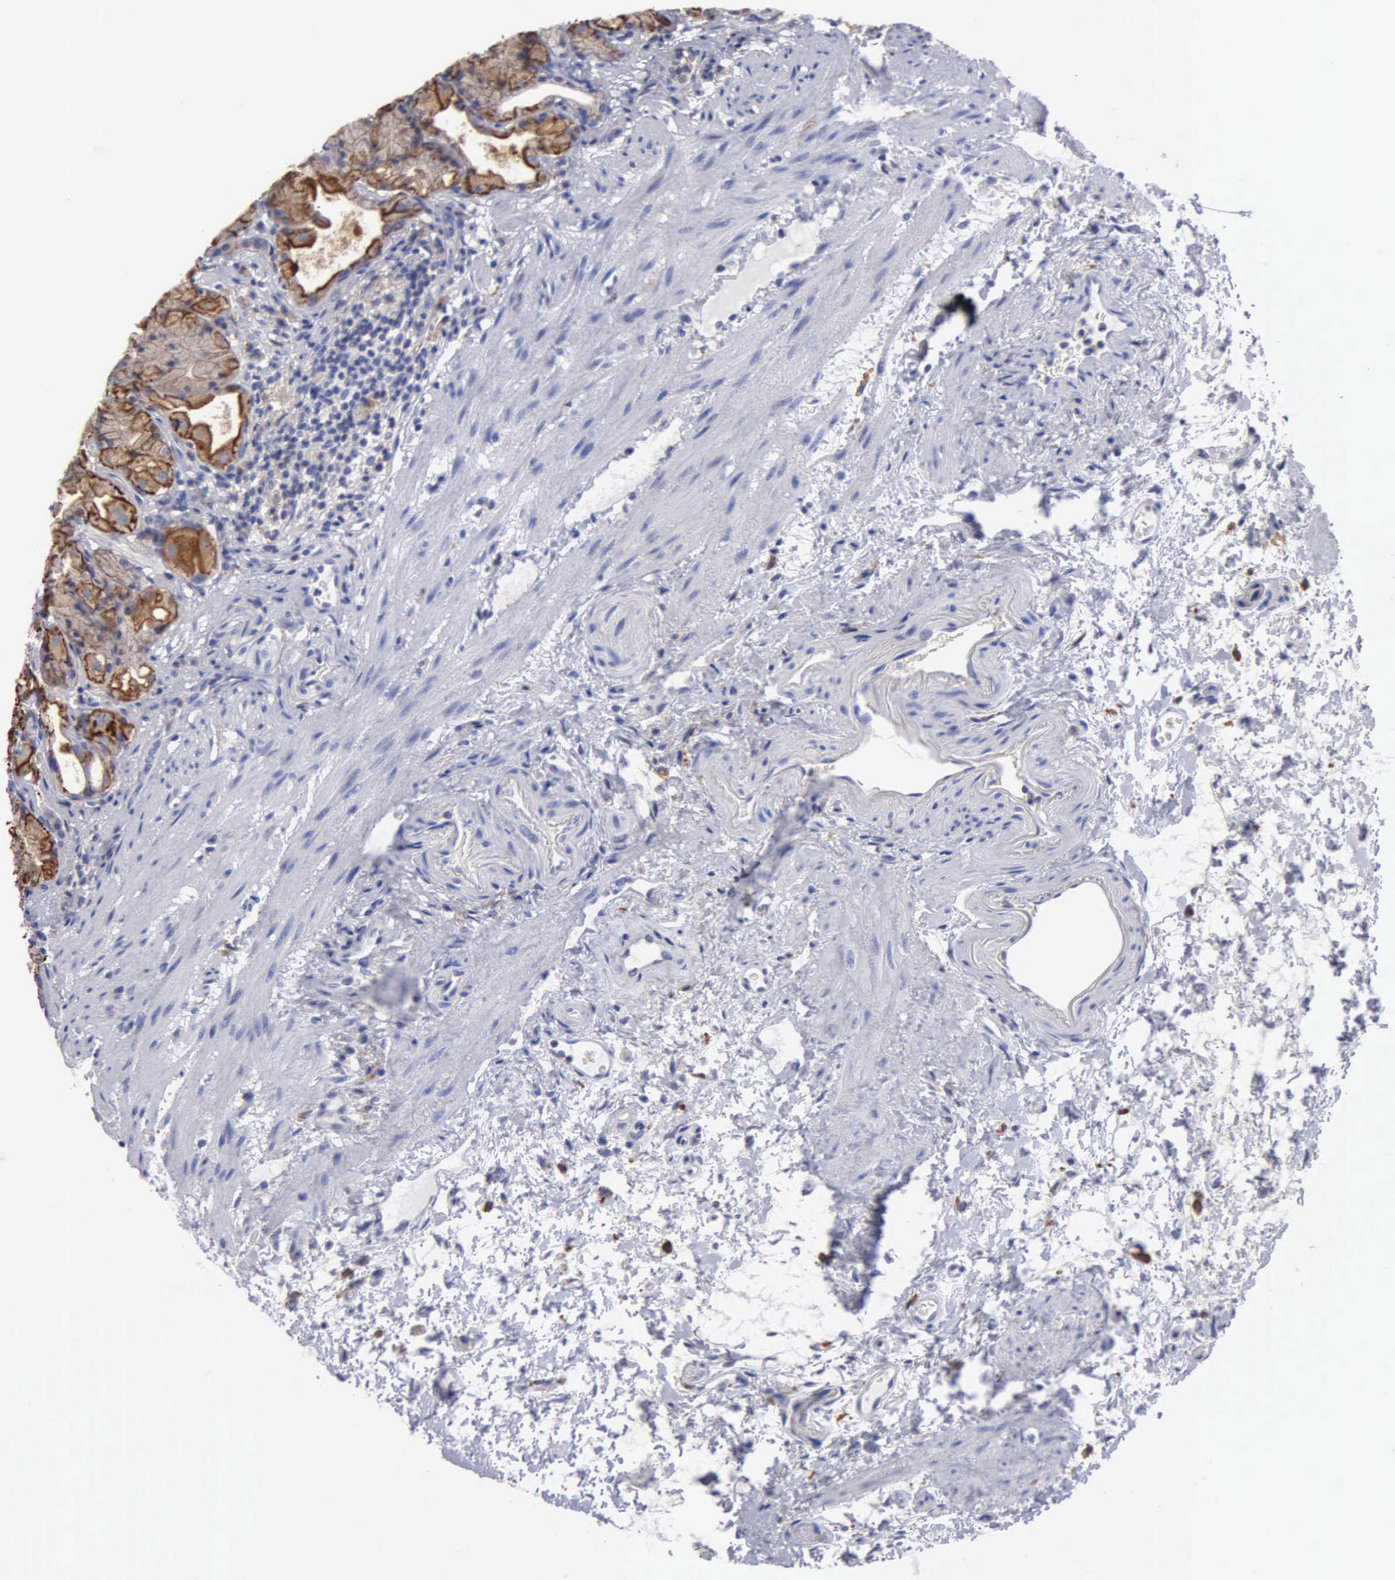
{"staining": {"intensity": "moderate", "quantity": "25%-75%", "location": "cytoplasmic/membranous"}, "tissue": "stomach", "cell_type": "Glandular cells", "image_type": "normal", "snomed": [{"axis": "morphology", "description": "Normal tissue, NOS"}, {"axis": "topography", "description": "Stomach, upper"}], "caption": "Immunohistochemistry (IHC) of unremarkable human stomach displays medium levels of moderate cytoplasmic/membranous expression in approximately 25%-75% of glandular cells.", "gene": "PTGS2", "patient": {"sex": "female", "age": 75}}